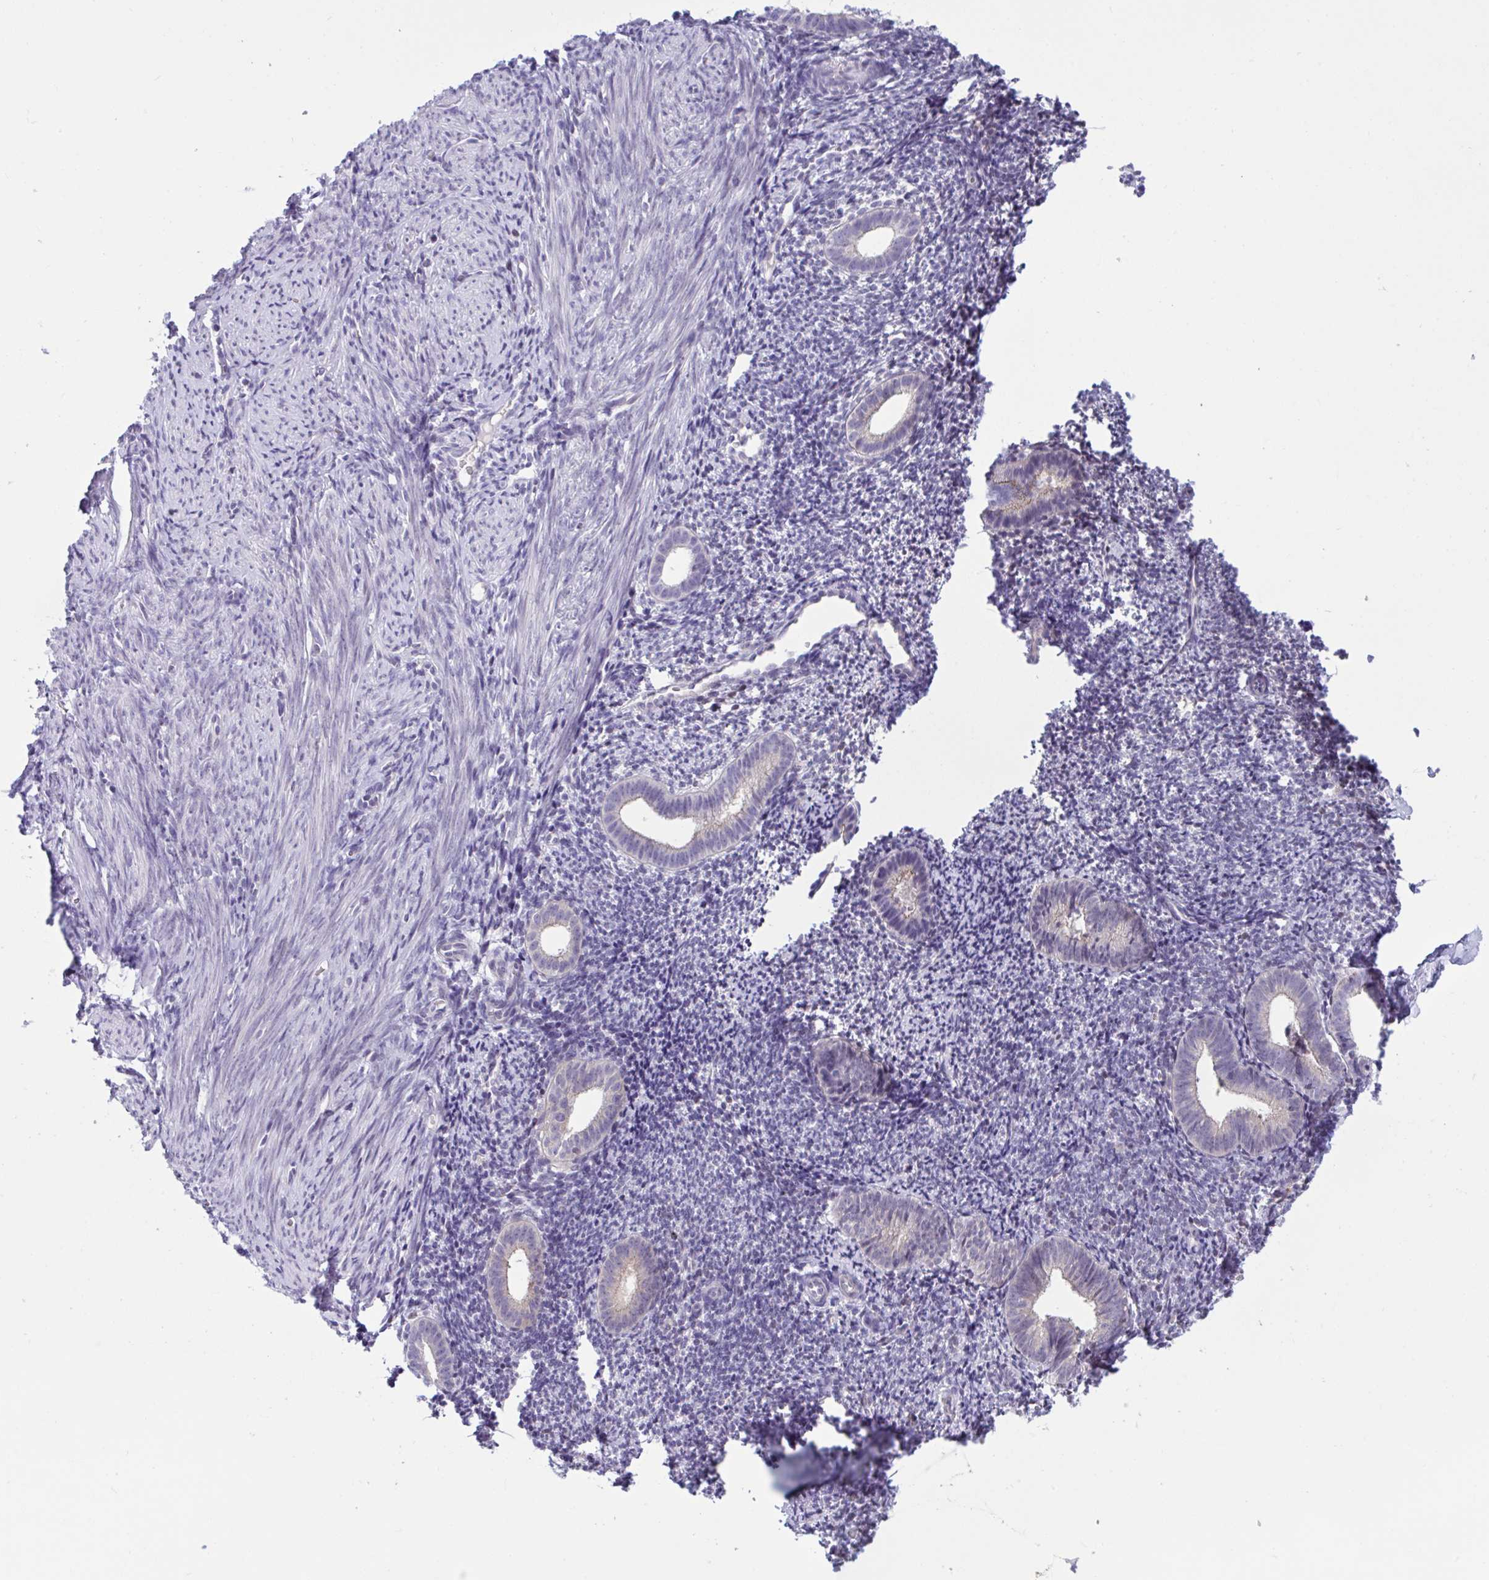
{"staining": {"intensity": "negative", "quantity": "none", "location": "none"}, "tissue": "endometrium", "cell_type": "Cells in endometrial stroma", "image_type": "normal", "snomed": [{"axis": "morphology", "description": "Normal tissue, NOS"}, {"axis": "topography", "description": "Endometrium"}], "caption": "The histopathology image displays no significant positivity in cells in endometrial stroma of endometrium.", "gene": "SNX11", "patient": {"sex": "female", "age": 39}}